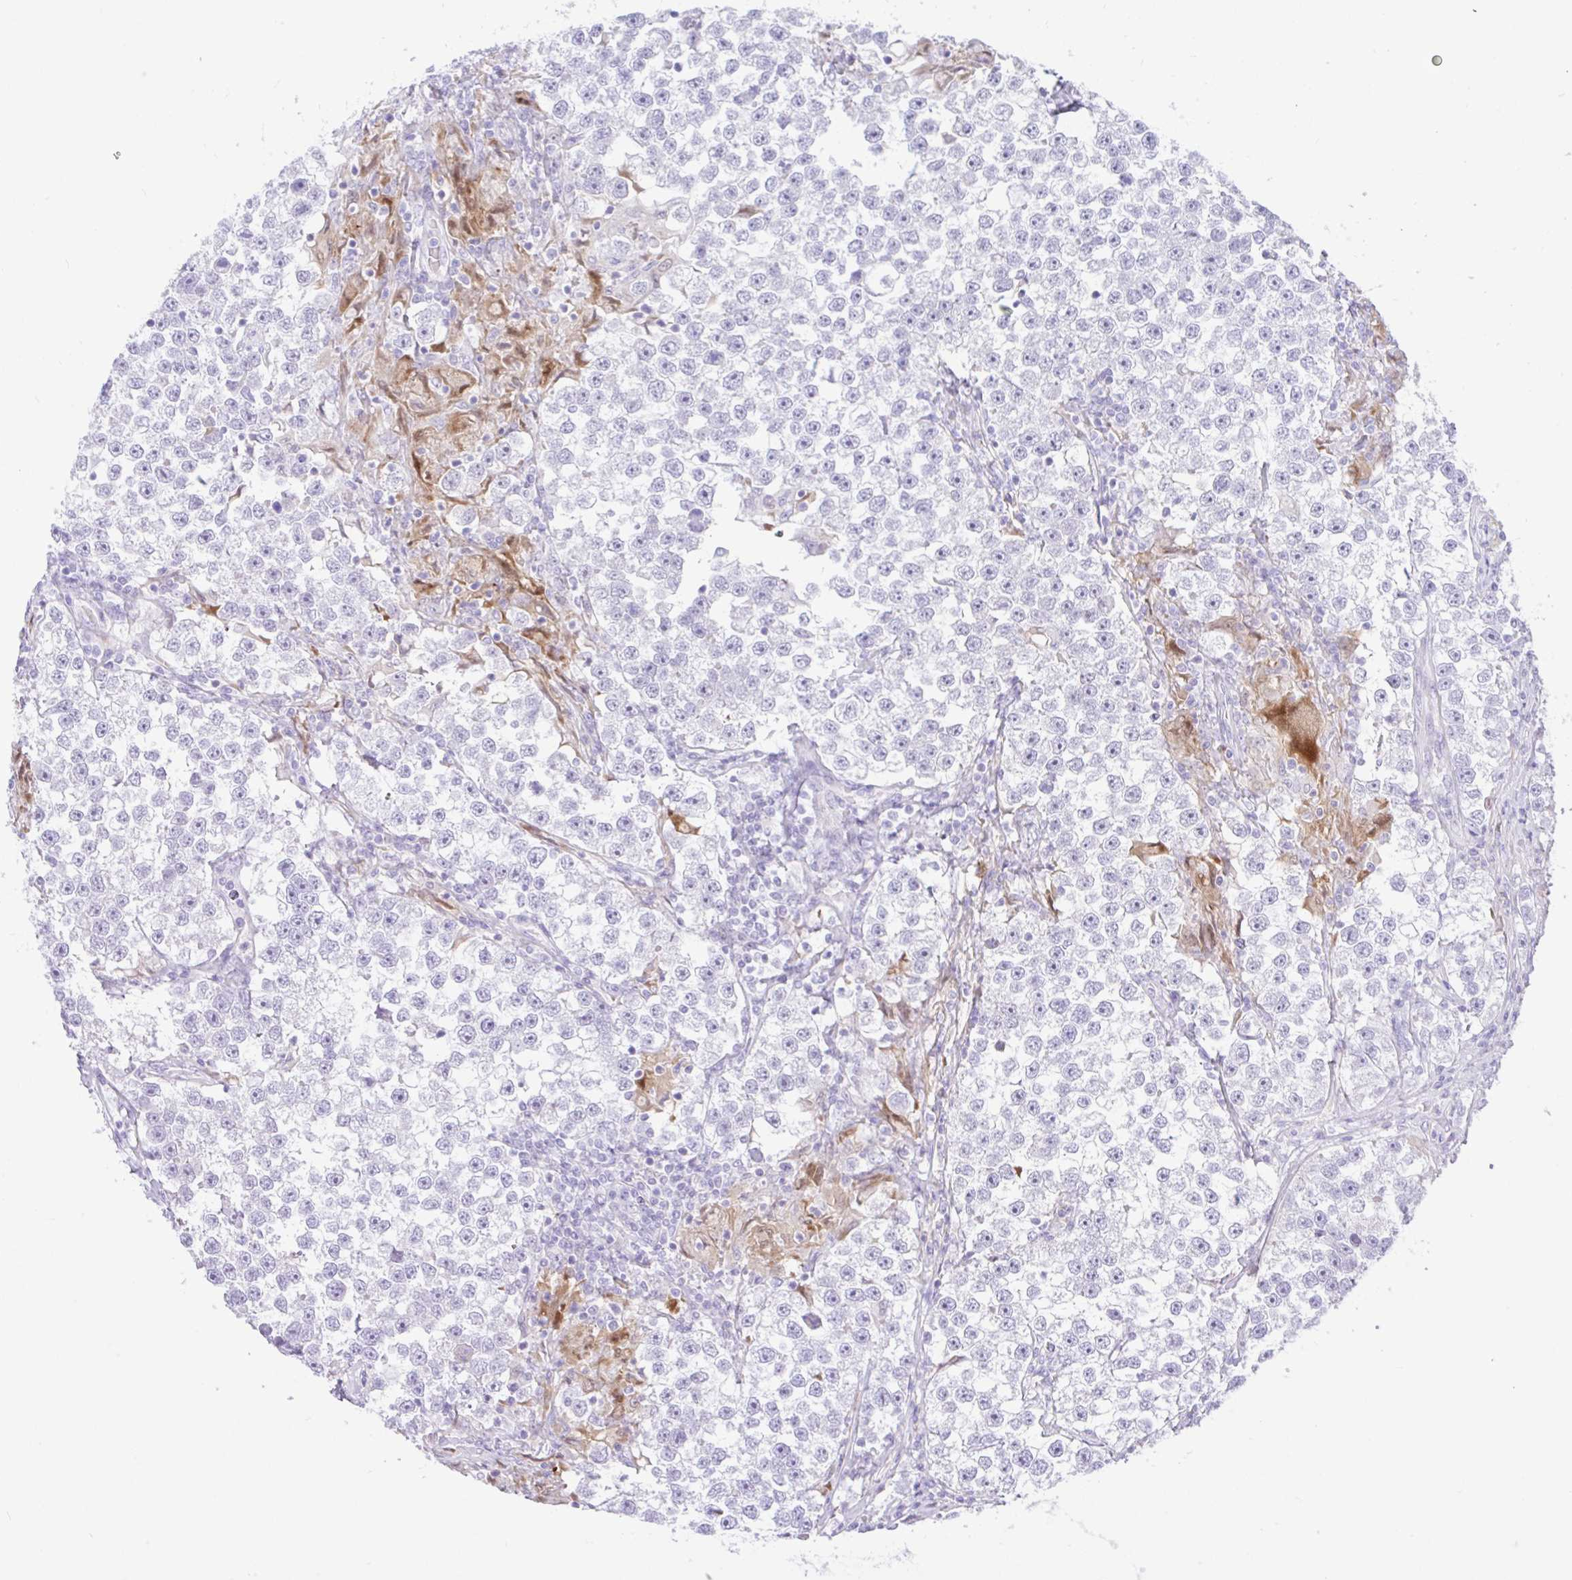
{"staining": {"intensity": "negative", "quantity": "none", "location": "none"}, "tissue": "testis cancer", "cell_type": "Tumor cells", "image_type": "cancer", "snomed": [{"axis": "morphology", "description": "Seminoma, NOS"}, {"axis": "topography", "description": "Testis"}], "caption": "This is a image of immunohistochemistry (IHC) staining of seminoma (testis), which shows no staining in tumor cells. (IHC, brightfield microscopy, high magnification).", "gene": "ZNF101", "patient": {"sex": "male", "age": 46}}